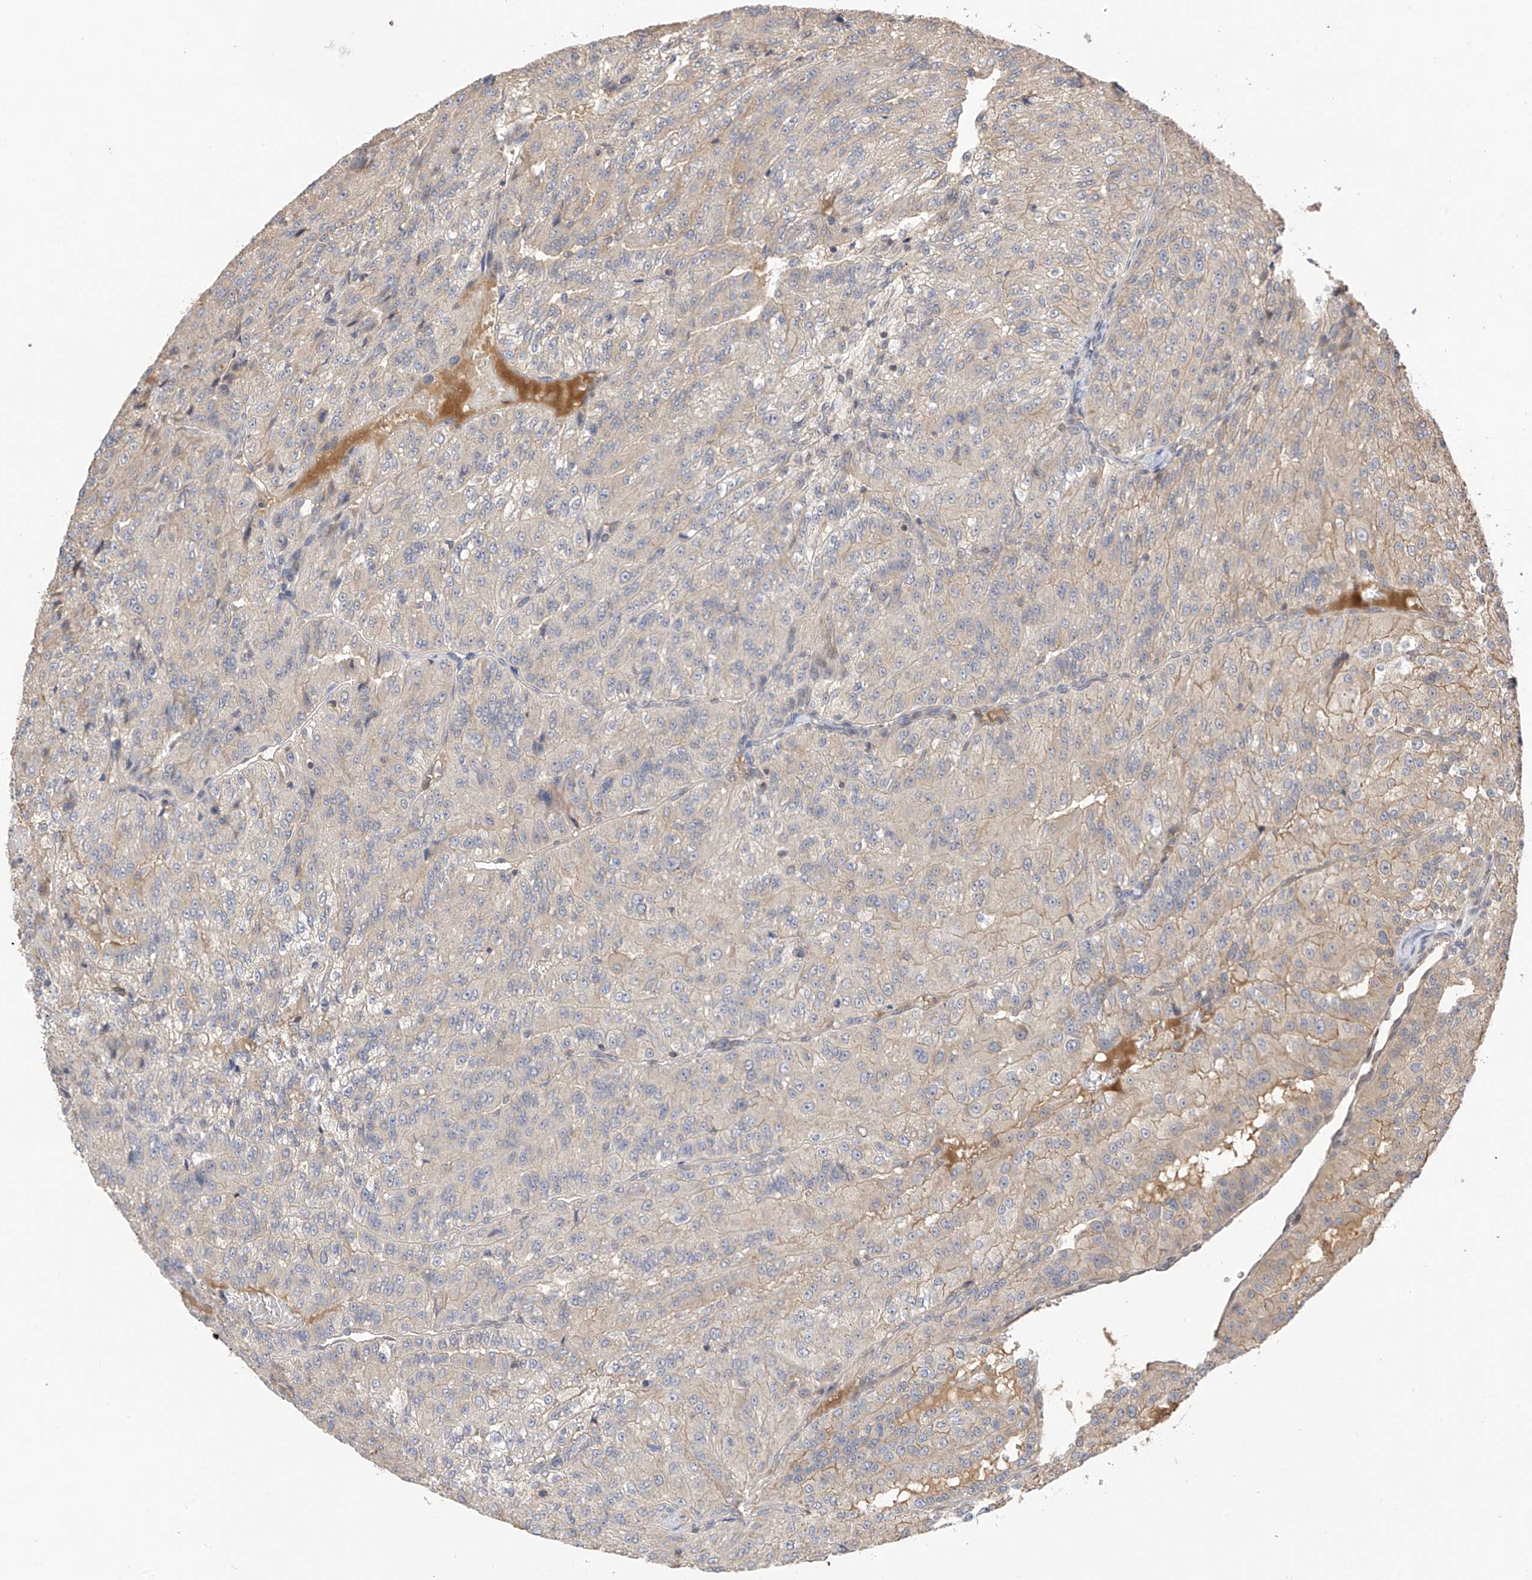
{"staining": {"intensity": "weak", "quantity": "<25%", "location": "cytoplasmic/membranous"}, "tissue": "renal cancer", "cell_type": "Tumor cells", "image_type": "cancer", "snomed": [{"axis": "morphology", "description": "Adenocarcinoma, NOS"}, {"axis": "topography", "description": "Kidney"}], "caption": "A histopathology image of renal cancer (adenocarcinoma) stained for a protein demonstrates no brown staining in tumor cells. The staining is performed using DAB brown chromogen with nuclei counter-stained in using hematoxylin.", "gene": "REC8", "patient": {"sex": "female", "age": 63}}